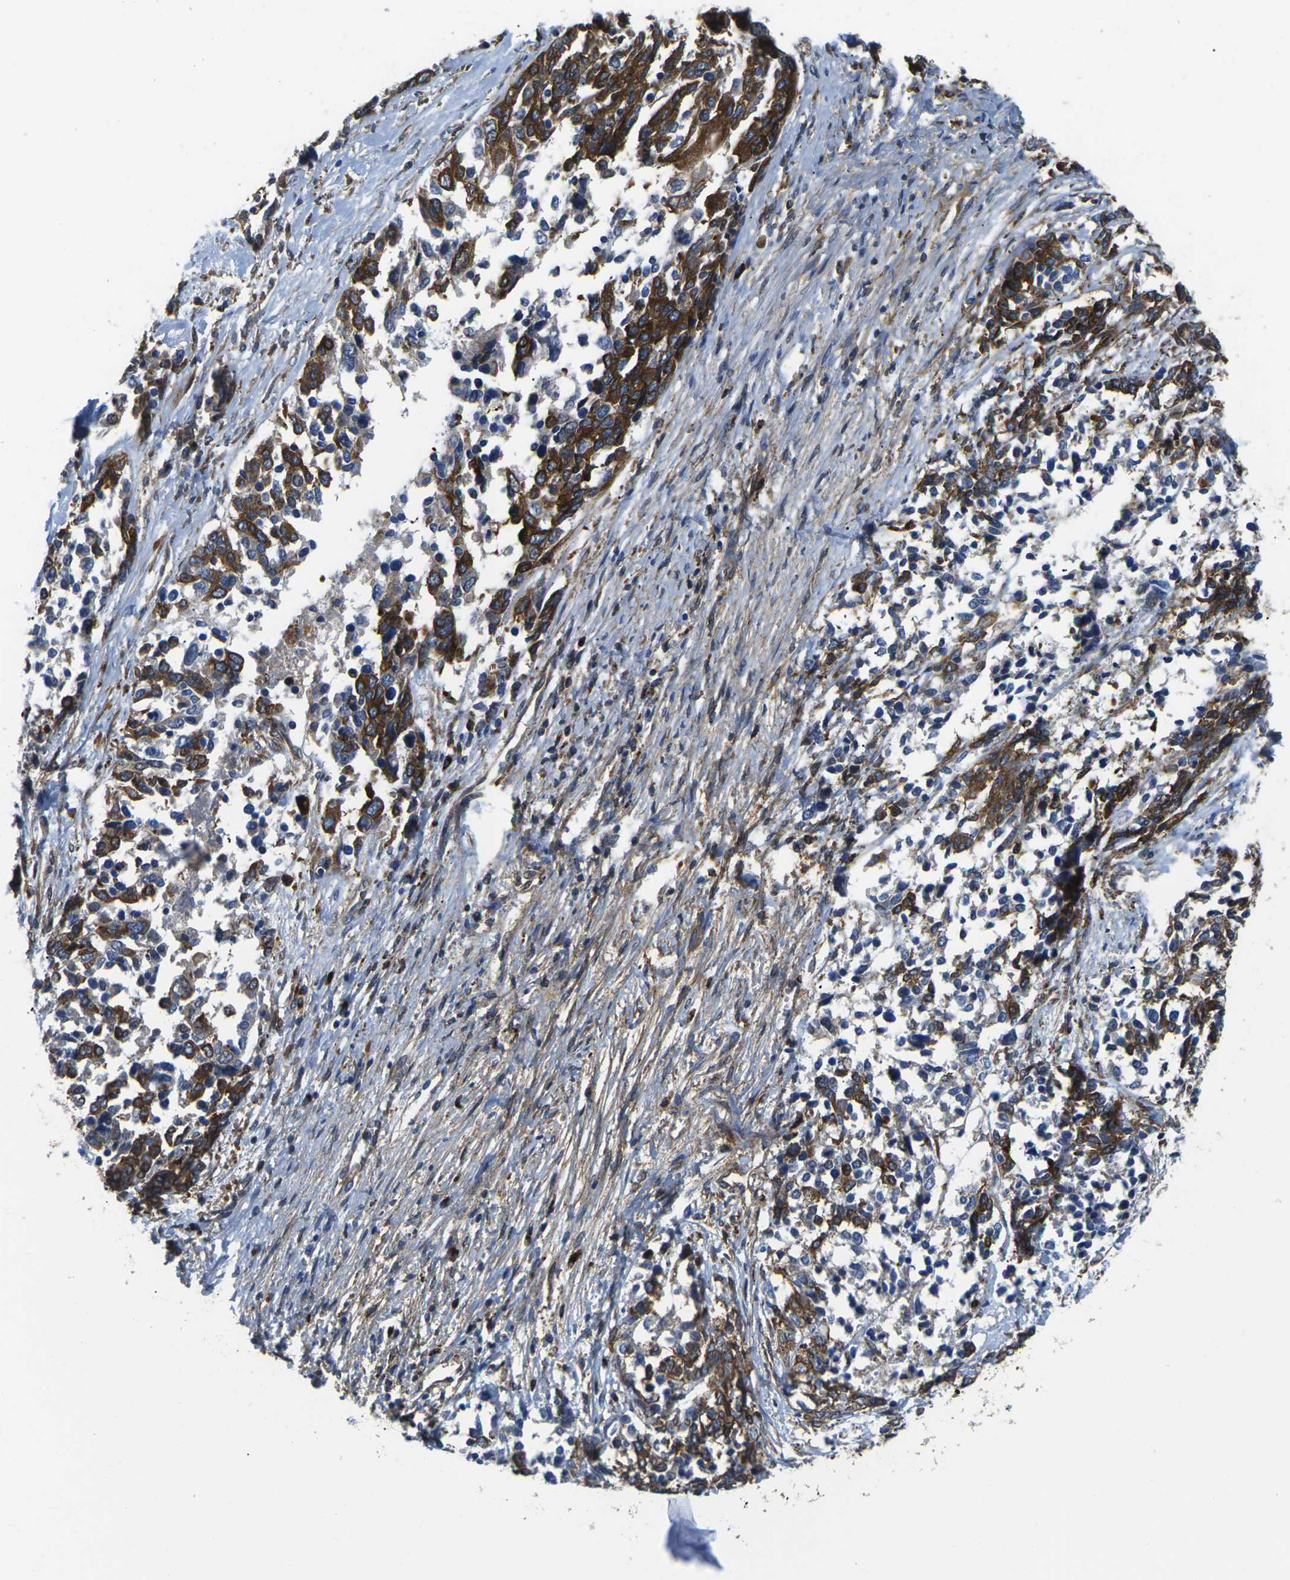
{"staining": {"intensity": "strong", "quantity": ">75%", "location": "cytoplasmic/membranous"}, "tissue": "ovarian cancer", "cell_type": "Tumor cells", "image_type": "cancer", "snomed": [{"axis": "morphology", "description": "Cystadenocarcinoma, serous, NOS"}, {"axis": "topography", "description": "Ovary"}], "caption": "Human ovarian serous cystadenocarcinoma stained with a brown dye shows strong cytoplasmic/membranous positive staining in approximately >75% of tumor cells.", "gene": "DLG1", "patient": {"sex": "female", "age": 44}}